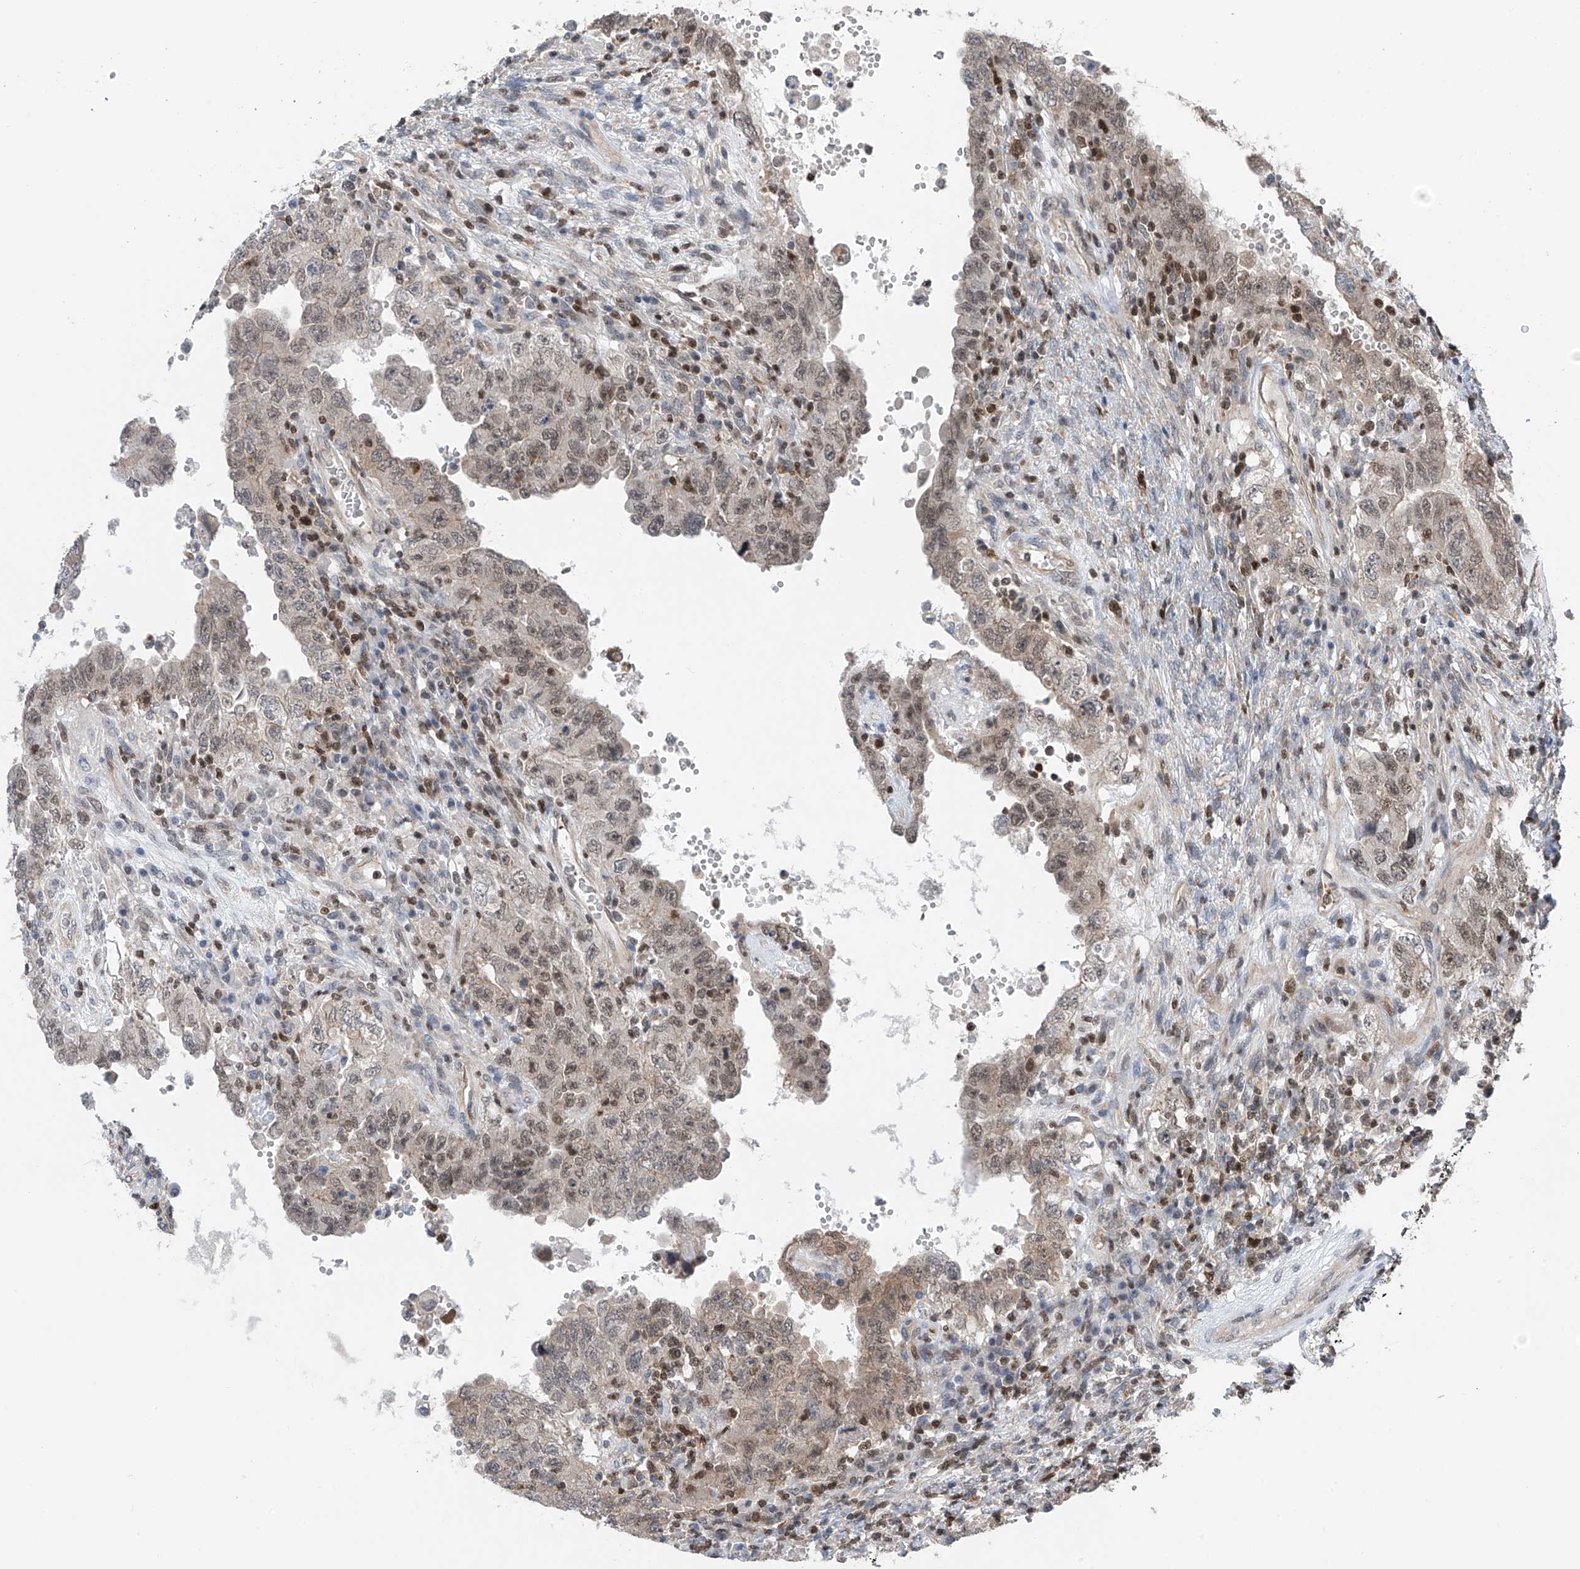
{"staining": {"intensity": "weak", "quantity": "<25%", "location": "cytoplasmic/membranous,nuclear"}, "tissue": "testis cancer", "cell_type": "Tumor cells", "image_type": "cancer", "snomed": [{"axis": "morphology", "description": "Carcinoma, Embryonal, NOS"}, {"axis": "topography", "description": "Testis"}], "caption": "This is a histopathology image of IHC staining of embryonal carcinoma (testis), which shows no expression in tumor cells. (Brightfield microscopy of DAB (3,3'-diaminobenzidine) immunohistochemistry at high magnification).", "gene": "DNAJC9", "patient": {"sex": "male", "age": 26}}